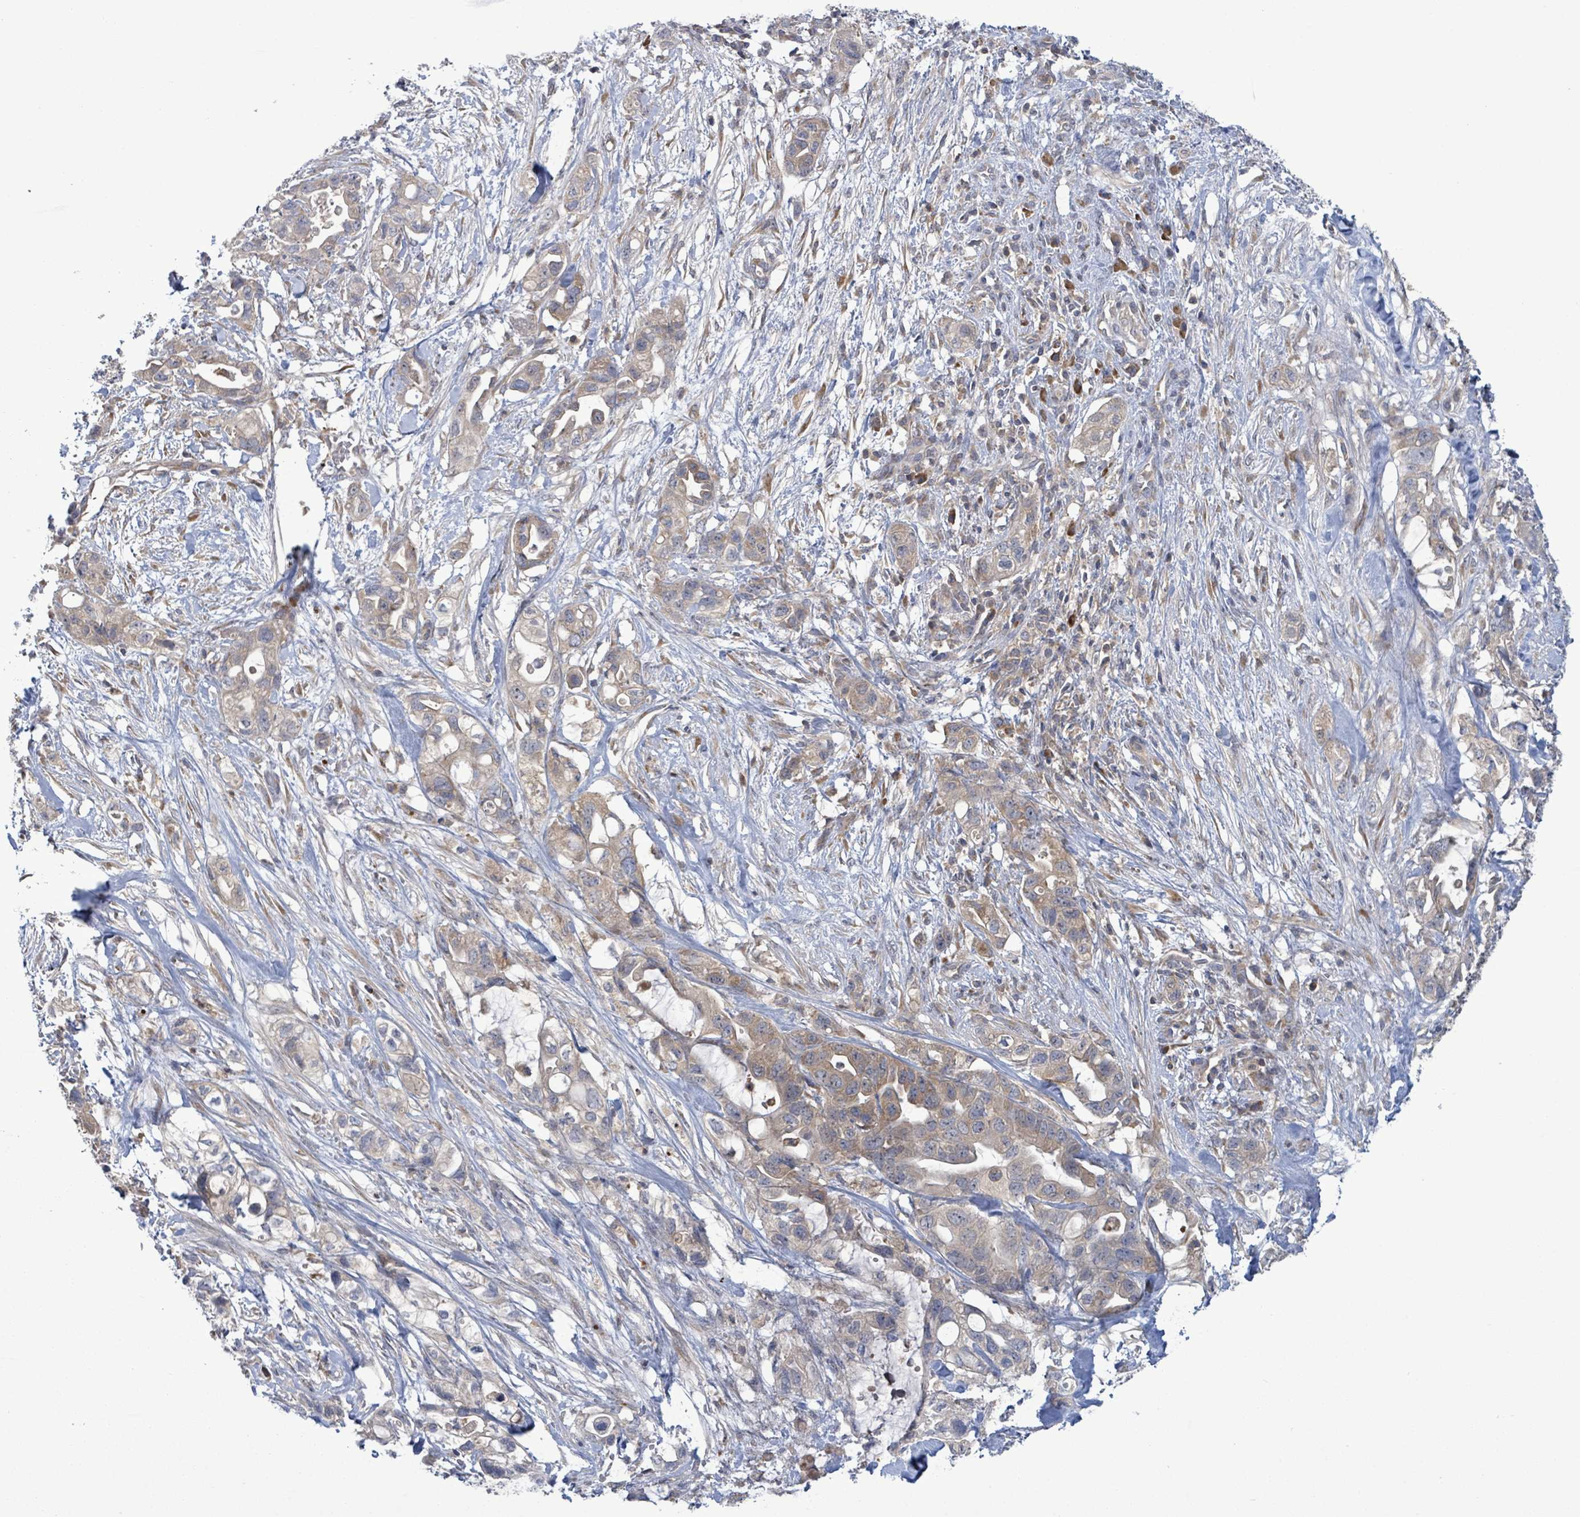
{"staining": {"intensity": "weak", "quantity": "<25%", "location": "cytoplasmic/membranous"}, "tissue": "pancreatic cancer", "cell_type": "Tumor cells", "image_type": "cancer", "snomed": [{"axis": "morphology", "description": "Adenocarcinoma, NOS"}, {"axis": "topography", "description": "Pancreas"}], "caption": "DAB (3,3'-diaminobenzidine) immunohistochemical staining of pancreatic cancer demonstrates no significant positivity in tumor cells. (DAB (3,3'-diaminobenzidine) immunohistochemistry visualized using brightfield microscopy, high magnification).", "gene": "SERPINE3", "patient": {"sex": "female", "age": 72}}